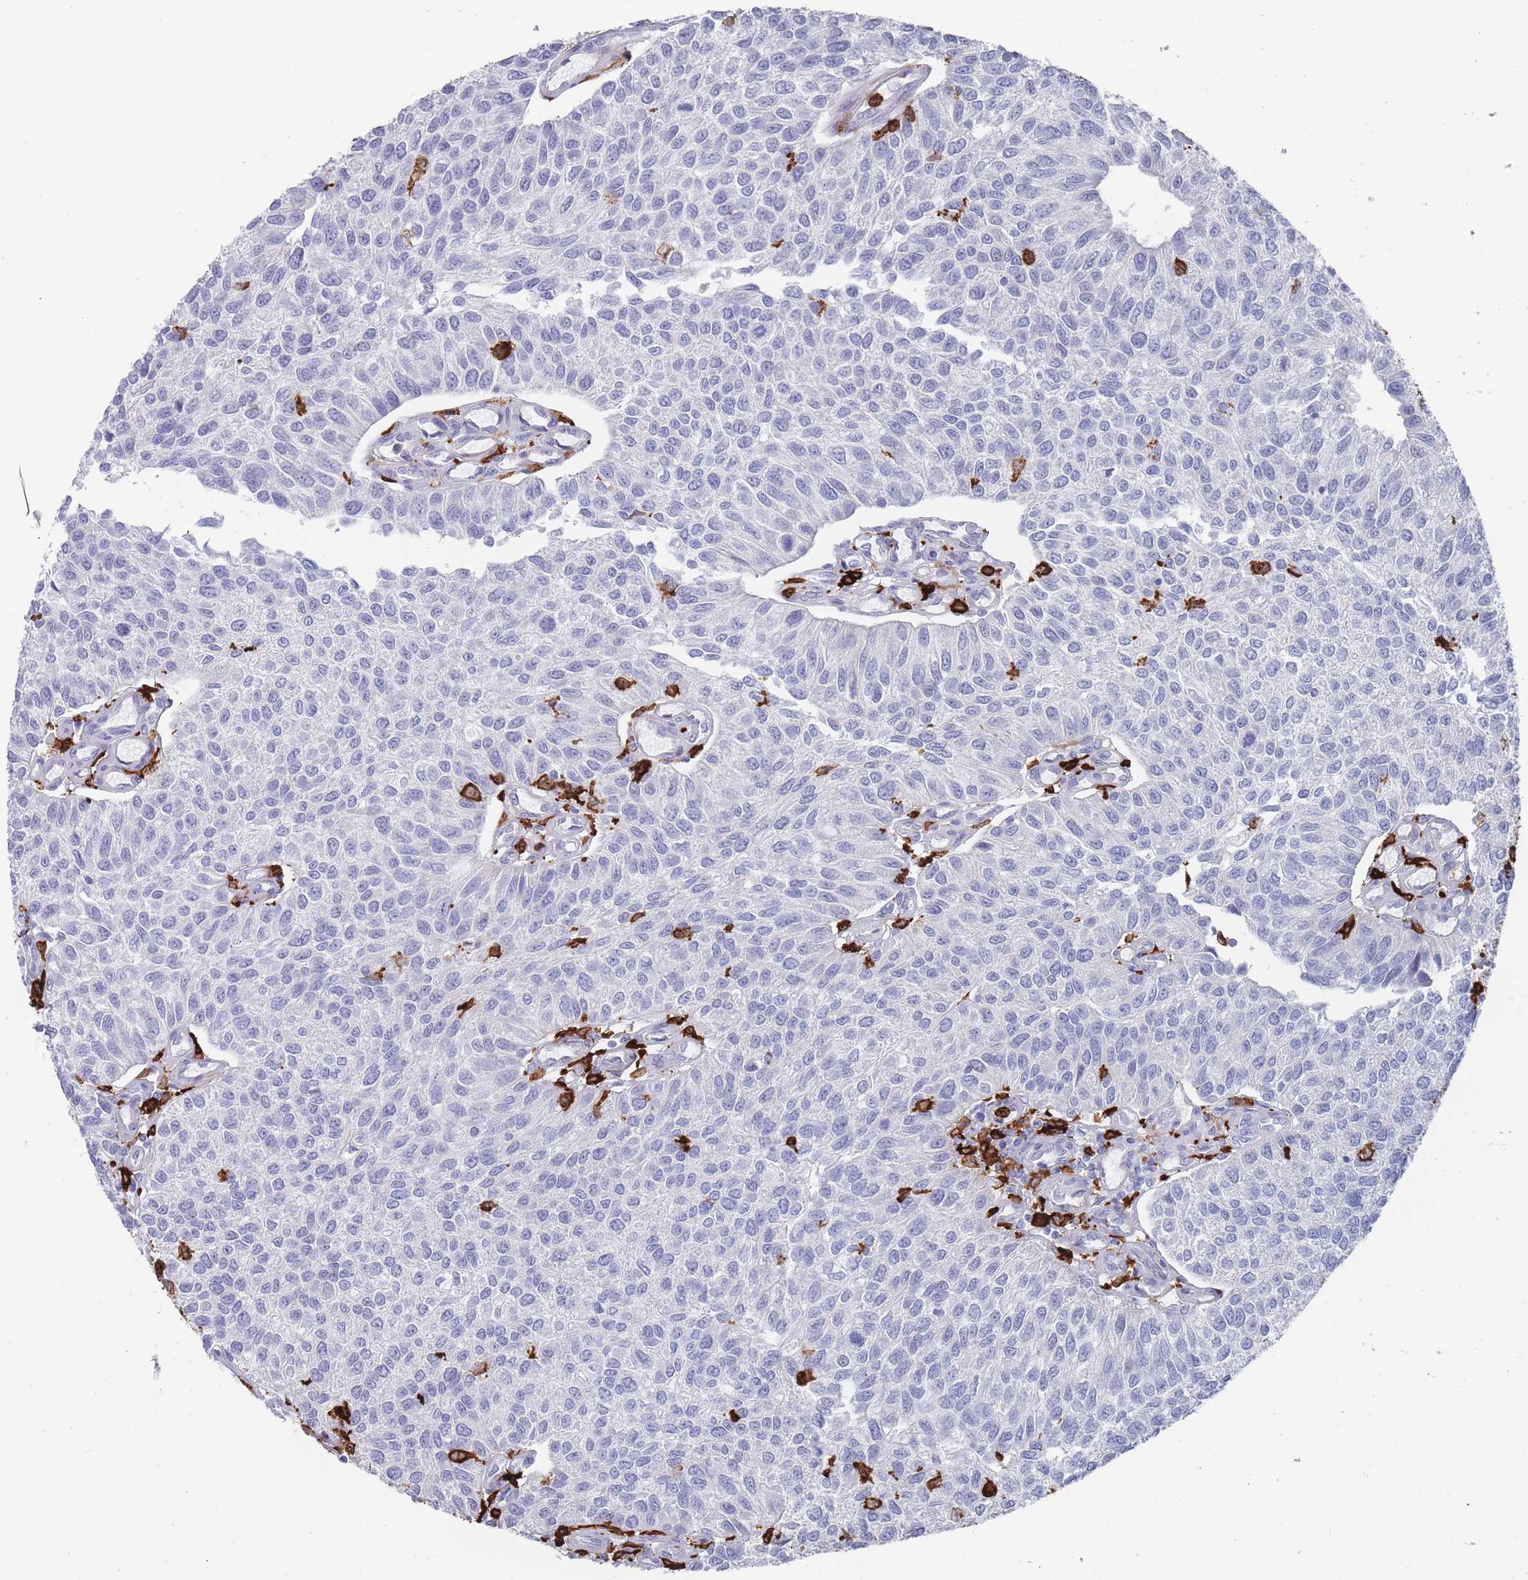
{"staining": {"intensity": "negative", "quantity": "none", "location": "none"}, "tissue": "urothelial cancer", "cell_type": "Tumor cells", "image_type": "cancer", "snomed": [{"axis": "morphology", "description": "Urothelial carcinoma, NOS"}, {"axis": "topography", "description": "Urinary bladder"}], "caption": "A photomicrograph of human transitional cell carcinoma is negative for staining in tumor cells. (DAB (3,3'-diaminobenzidine) immunohistochemistry (IHC) with hematoxylin counter stain).", "gene": "AIF1", "patient": {"sex": "male", "age": 55}}